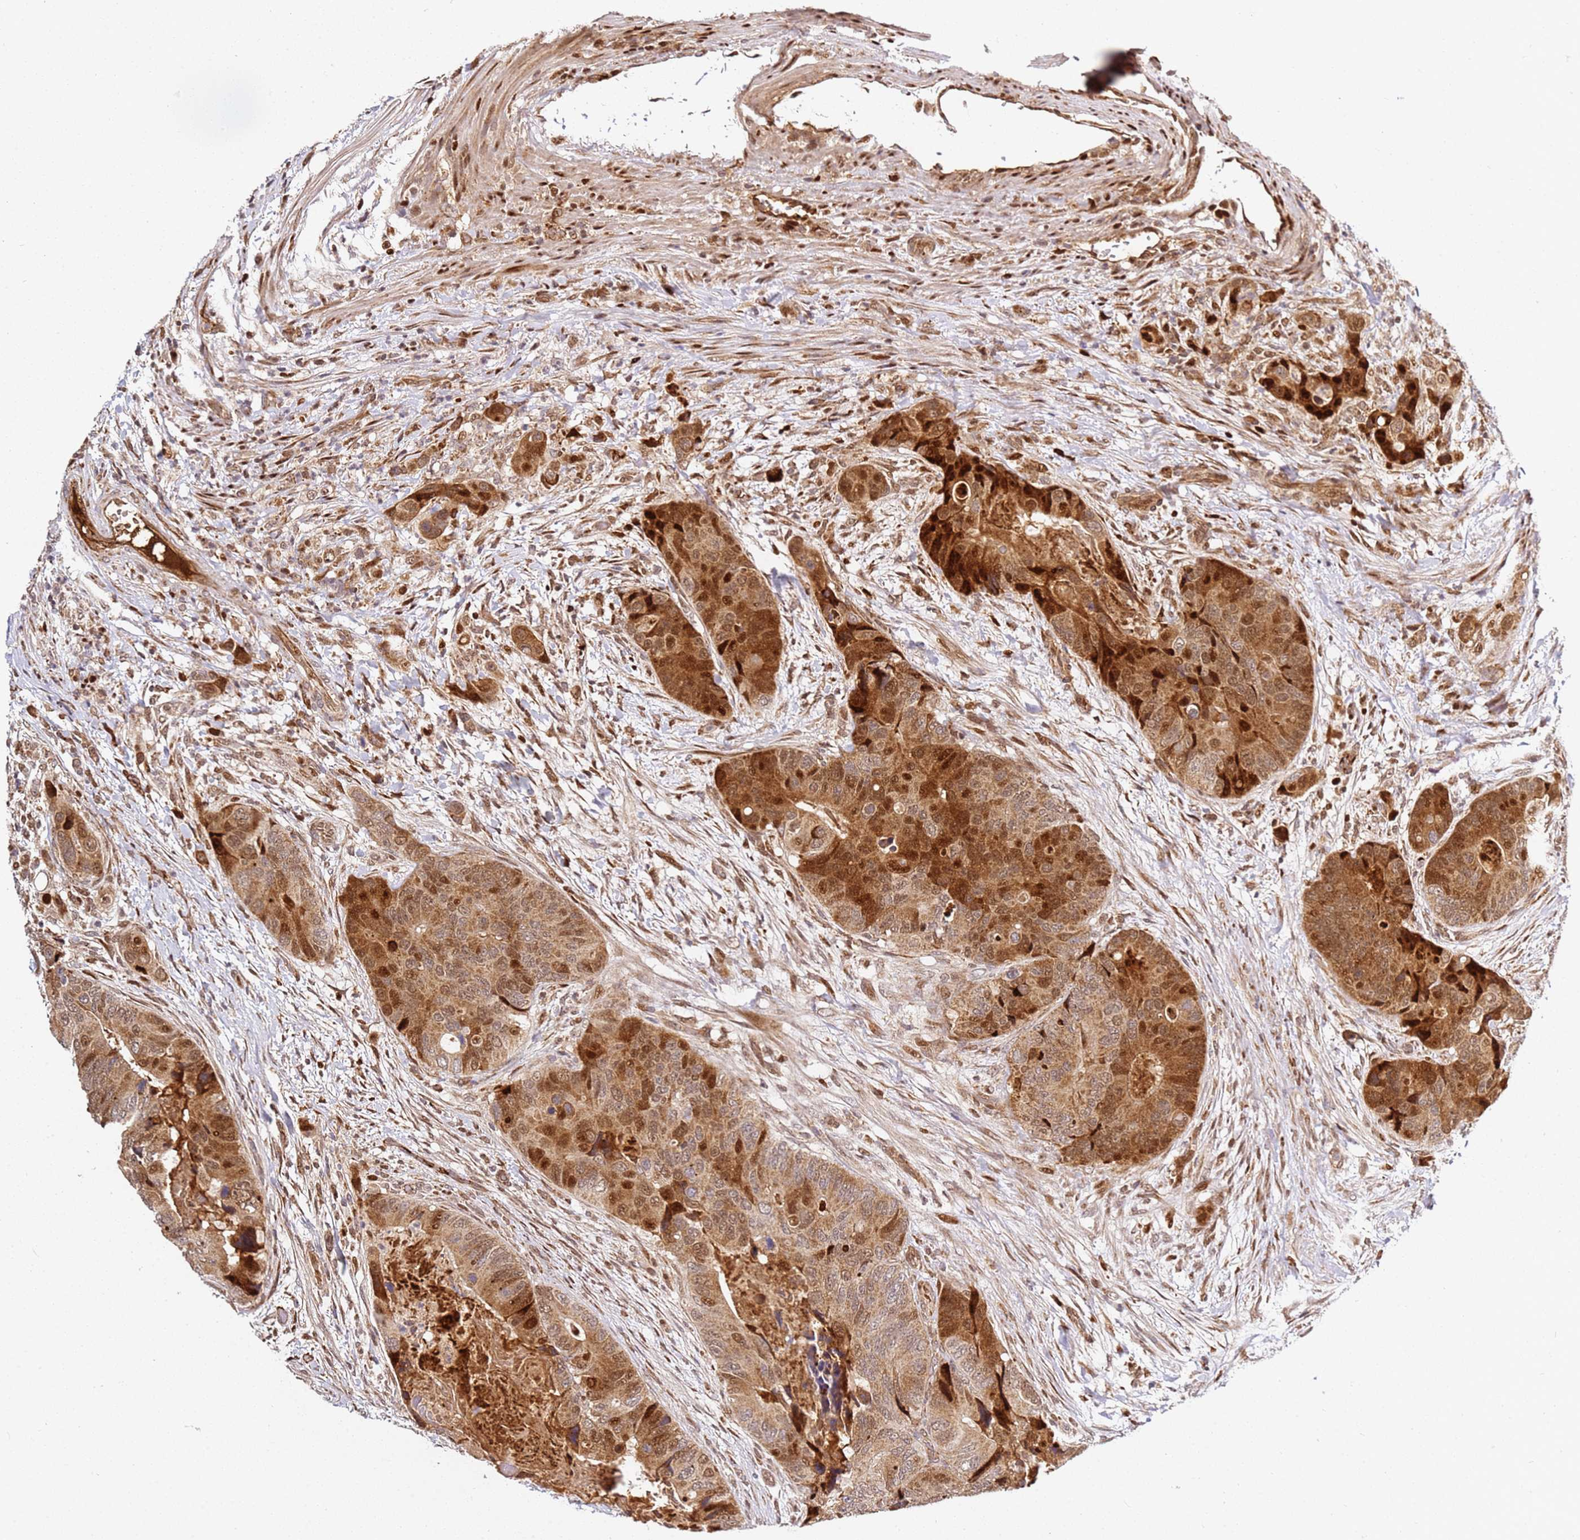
{"staining": {"intensity": "moderate", "quantity": ">75%", "location": "cytoplasmic/membranous,nuclear"}, "tissue": "colorectal cancer", "cell_type": "Tumor cells", "image_type": "cancer", "snomed": [{"axis": "morphology", "description": "Adenocarcinoma, NOS"}, {"axis": "topography", "description": "Colon"}], "caption": "A brown stain highlights moderate cytoplasmic/membranous and nuclear expression of a protein in human adenocarcinoma (colorectal) tumor cells.", "gene": "SMOX", "patient": {"sex": "male", "age": 84}}